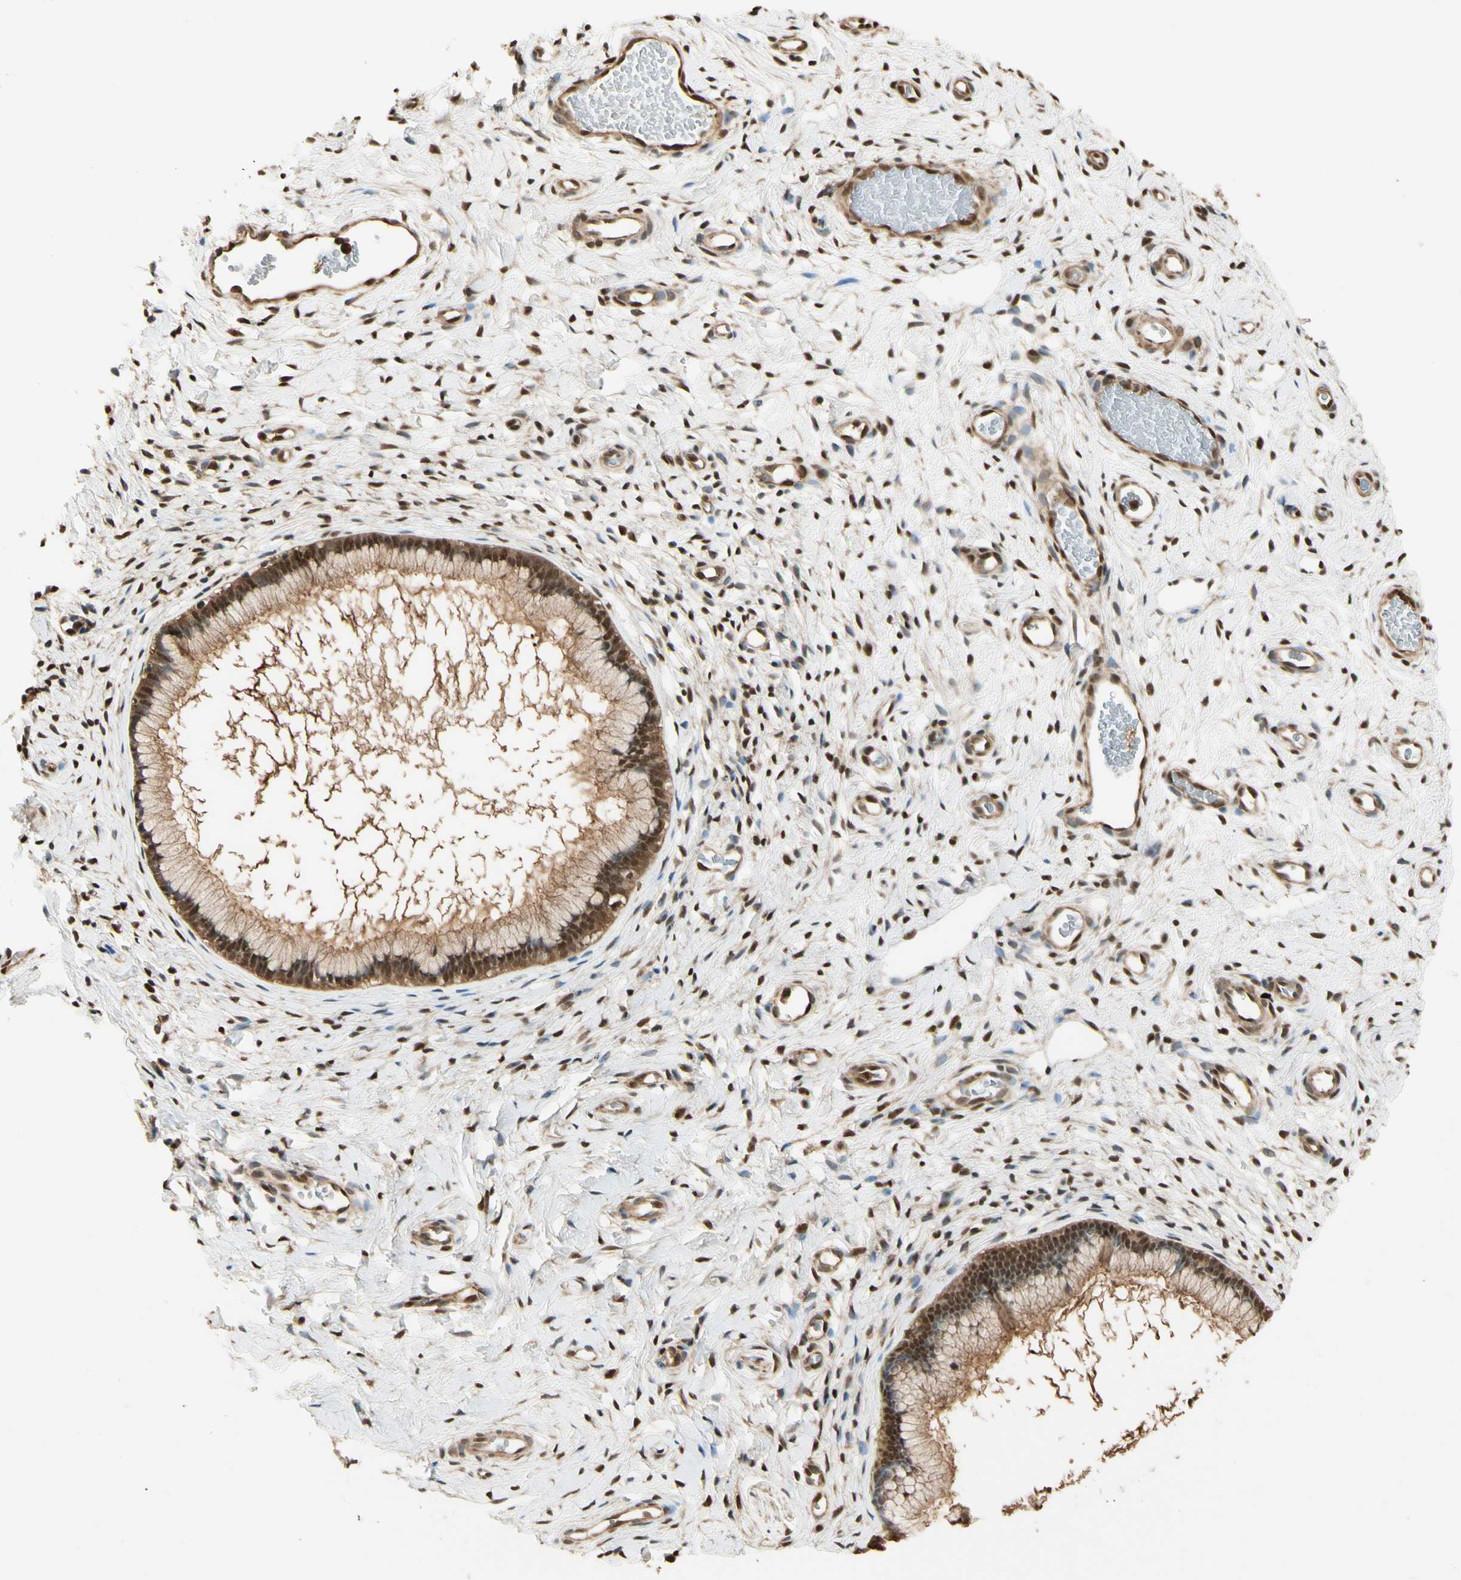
{"staining": {"intensity": "moderate", "quantity": ">75%", "location": "cytoplasmic/membranous,nuclear"}, "tissue": "cervix", "cell_type": "Glandular cells", "image_type": "normal", "snomed": [{"axis": "morphology", "description": "Normal tissue, NOS"}, {"axis": "topography", "description": "Cervix"}], "caption": "A medium amount of moderate cytoplasmic/membranous,nuclear expression is seen in approximately >75% of glandular cells in unremarkable cervix. The staining is performed using DAB (3,3'-diaminobenzidine) brown chromogen to label protein expression. The nuclei are counter-stained blue using hematoxylin.", "gene": "PNCK", "patient": {"sex": "female", "age": 65}}